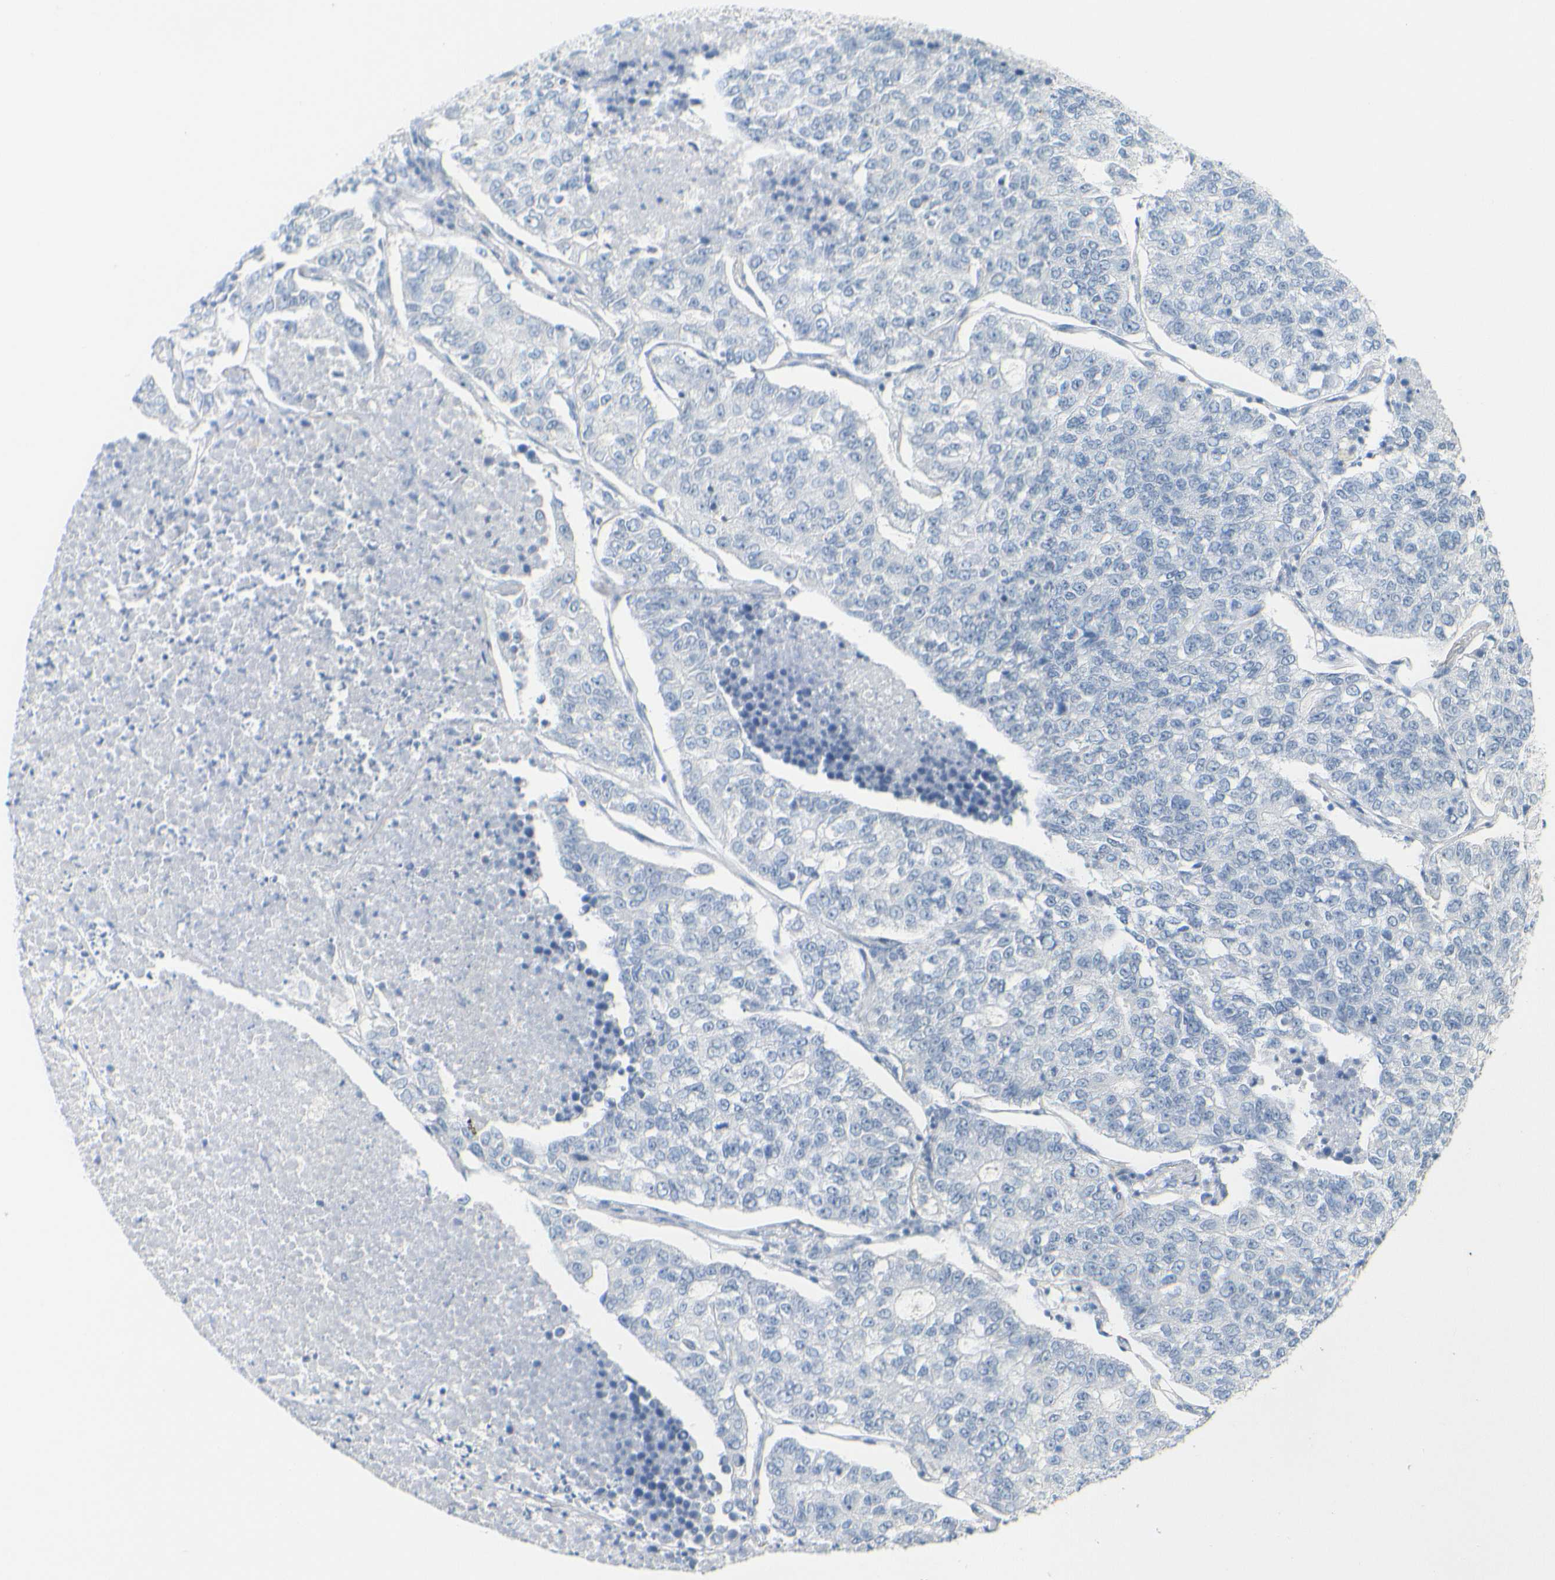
{"staining": {"intensity": "negative", "quantity": "none", "location": "none"}, "tissue": "lung cancer", "cell_type": "Tumor cells", "image_type": "cancer", "snomed": [{"axis": "morphology", "description": "Adenocarcinoma, NOS"}, {"axis": "topography", "description": "Lung"}], "caption": "This image is of lung cancer (adenocarcinoma) stained with IHC to label a protein in brown with the nuclei are counter-stained blue. There is no expression in tumor cells.", "gene": "OPN1SW", "patient": {"sex": "male", "age": 49}}